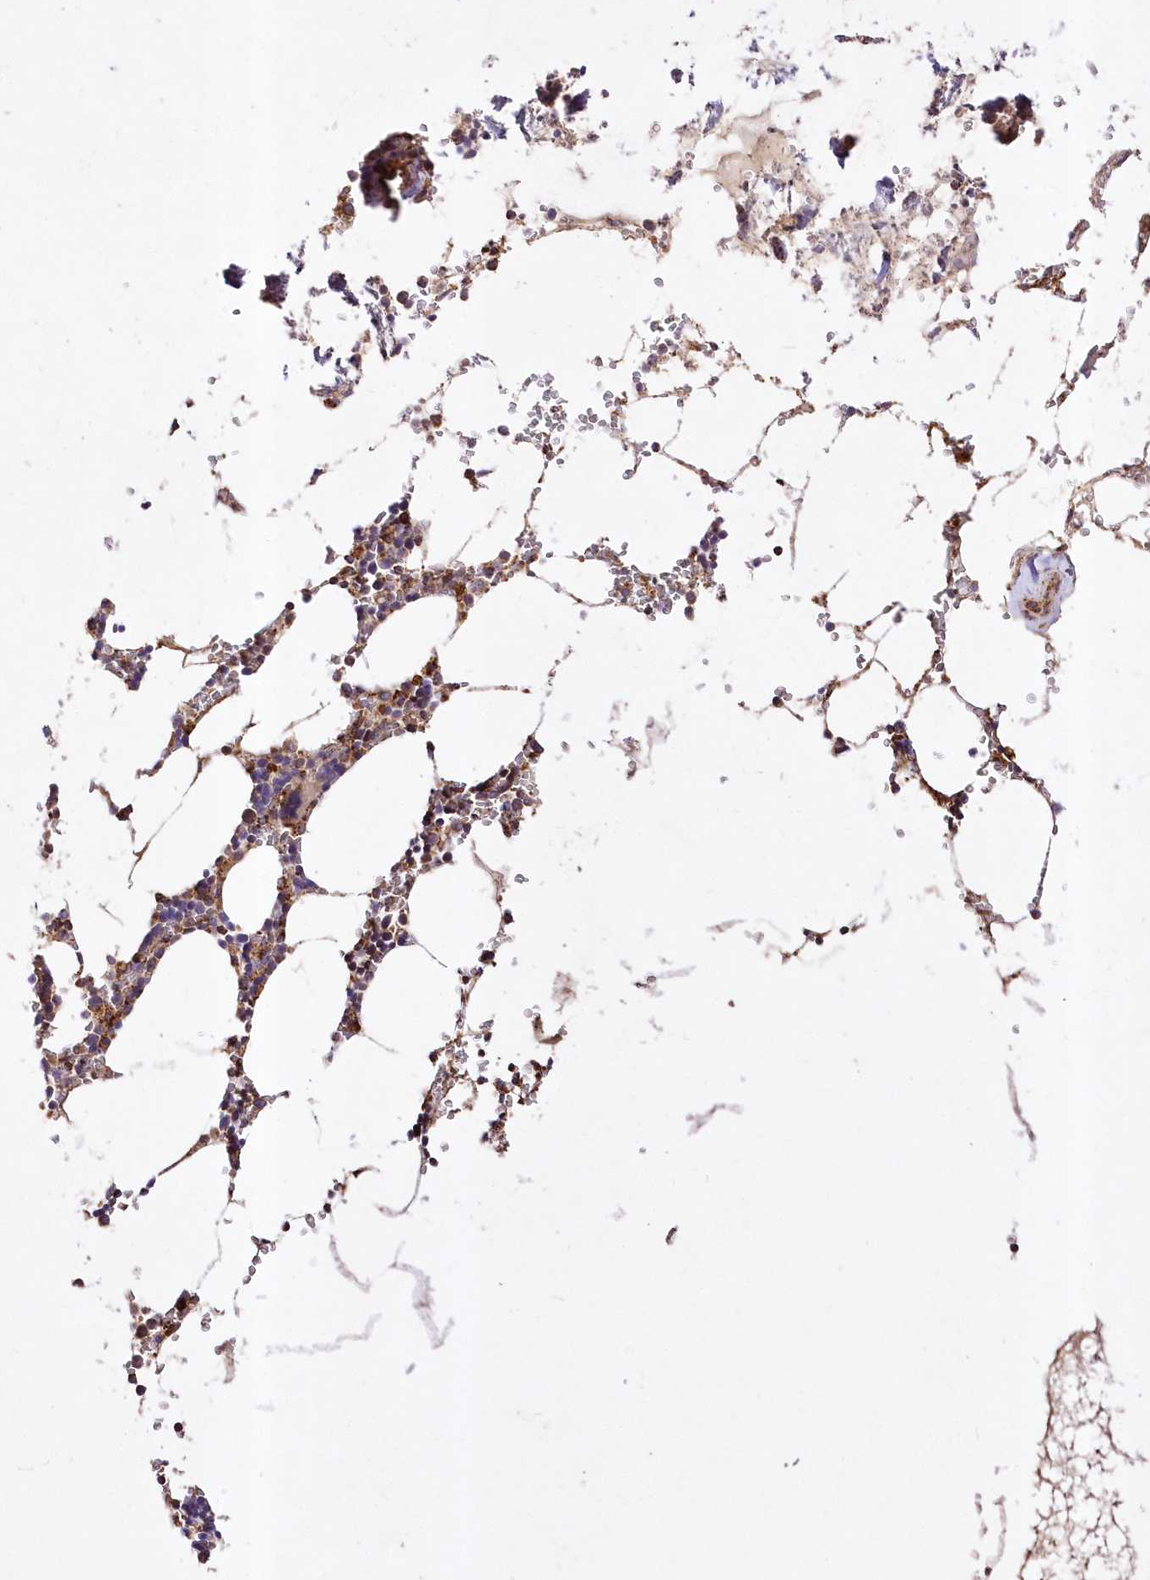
{"staining": {"intensity": "moderate", "quantity": ">75%", "location": "cytoplasmic/membranous"}, "tissue": "bone marrow", "cell_type": "Hematopoietic cells", "image_type": "normal", "snomed": [{"axis": "morphology", "description": "Normal tissue, NOS"}, {"axis": "topography", "description": "Bone marrow"}], "caption": "A brown stain highlights moderate cytoplasmic/membranous positivity of a protein in hematopoietic cells of benign bone marrow.", "gene": "ASNSD1", "patient": {"sex": "male", "age": 70}}